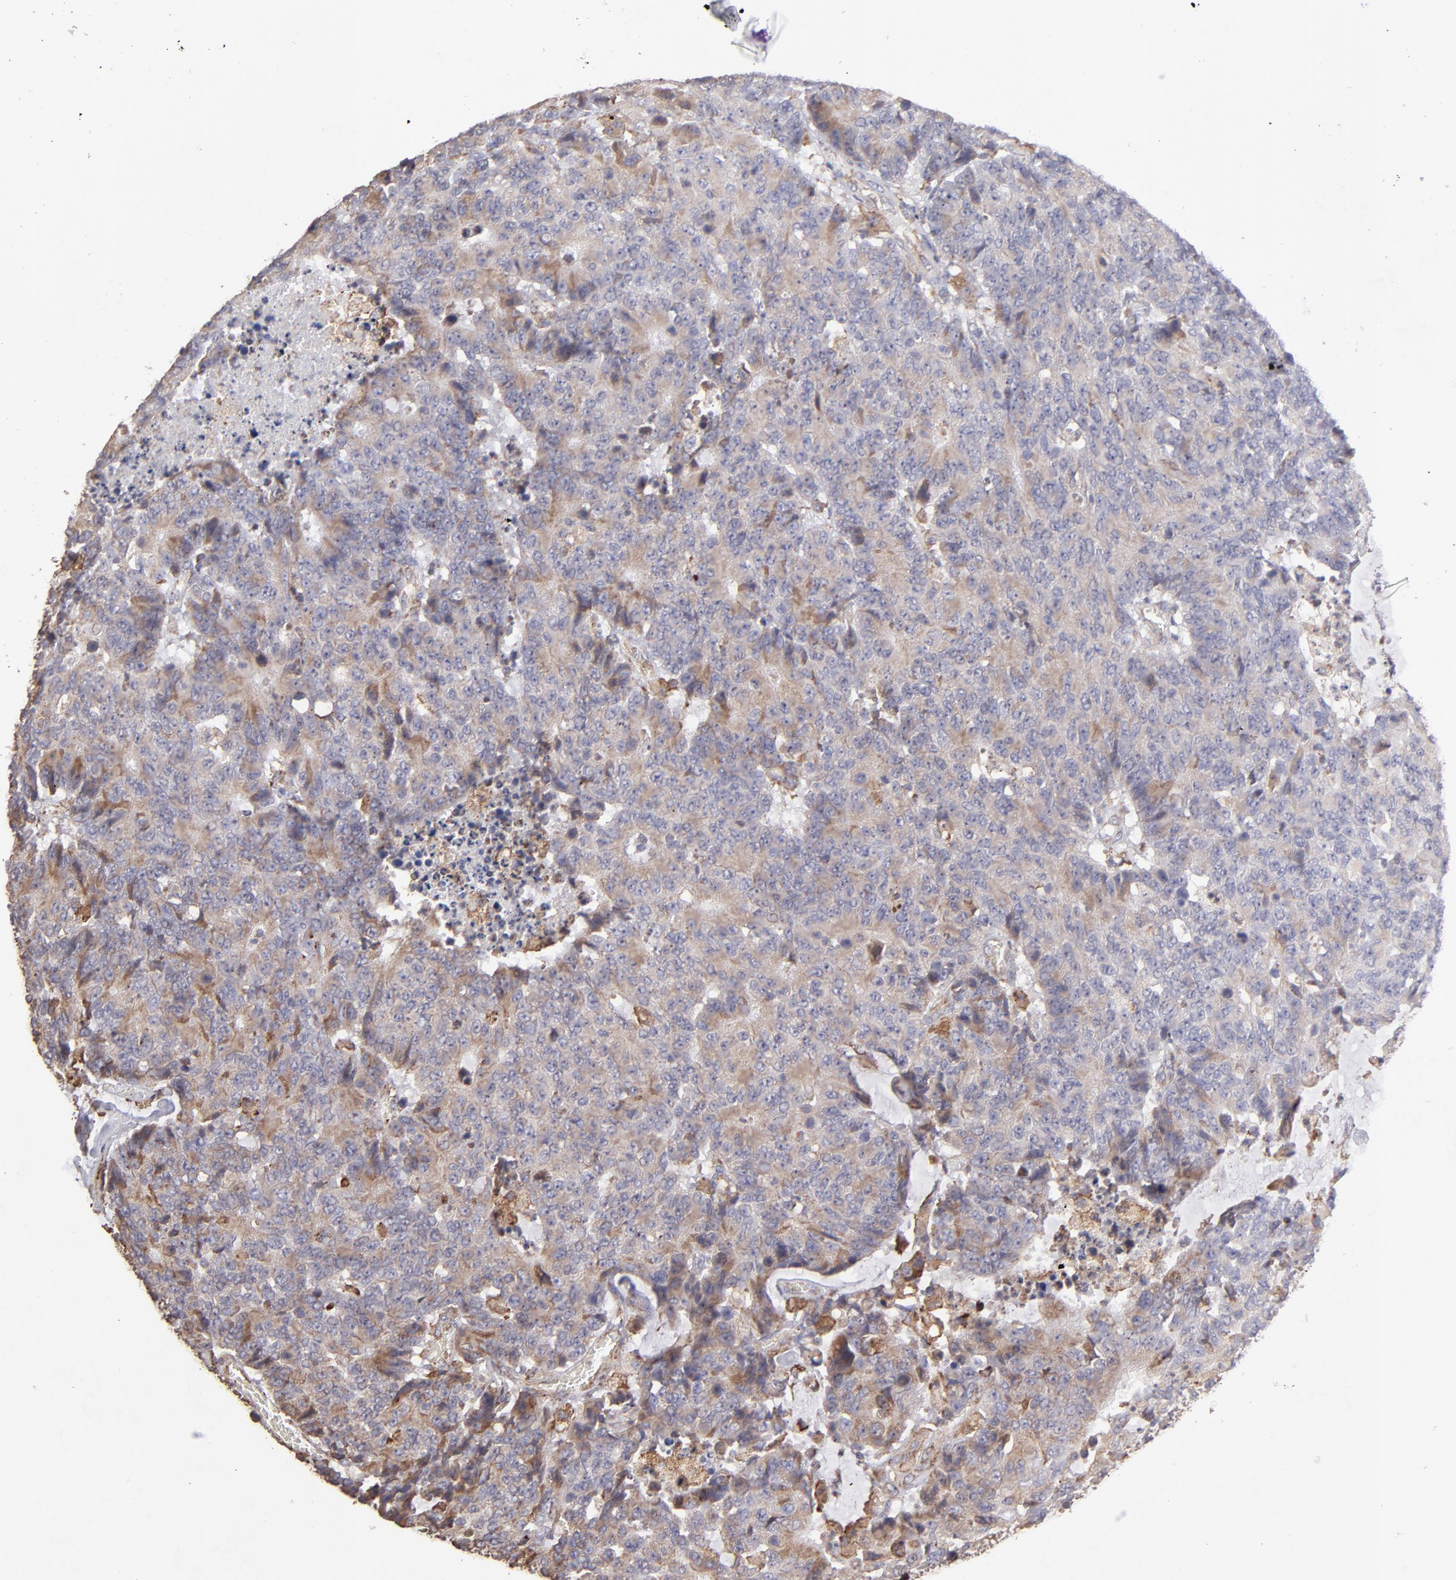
{"staining": {"intensity": "weak", "quantity": ">75%", "location": "cytoplasmic/membranous"}, "tissue": "colorectal cancer", "cell_type": "Tumor cells", "image_type": "cancer", "snomed": [{"axis": "morphology", "description": "Adenocarcinoma, NOS"}, {"axis": "topography", "description": "Colon"}], "caption": "Immunohistochemistry (IHC) image of colorectal cancer stained for a protein (brown), which shows low levels of weak cytoplasmic/membranous expression in about >75% of tumor cells.", "gene": "CALR", "patient": {"sex": "female", "age": 86}}